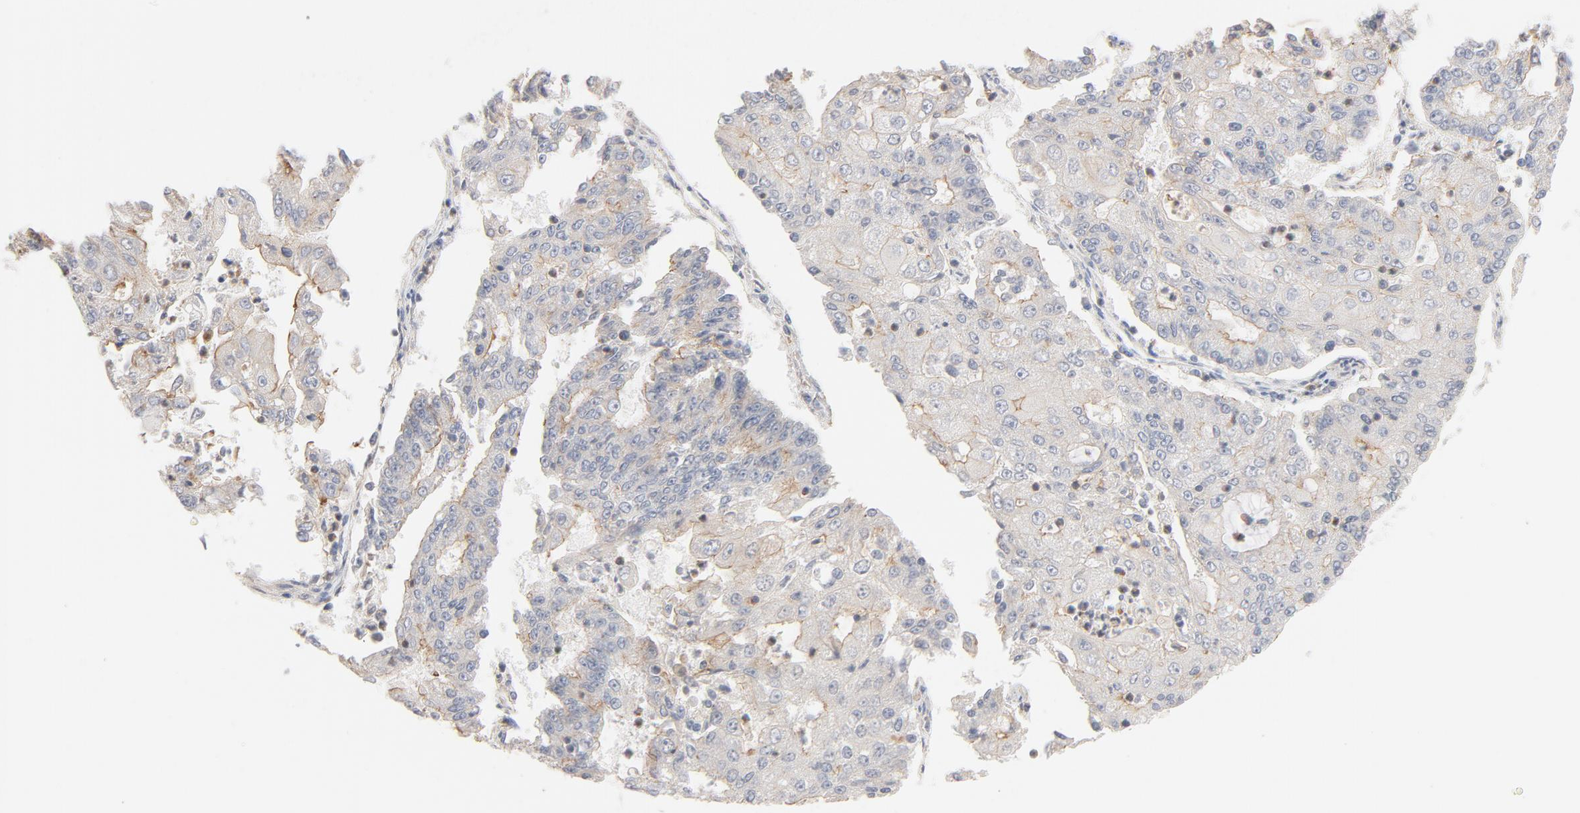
{"staining": {"intensity": "moderate", "quantity": ">75%", "location": "cytoplasmic/membranous"}, "tissue": "endometrial cancer", "cell_type": "Tumor cells", "image_type": "cancer", "snomed": [{"axis": "morphology", "description": "Adenocarcinoma, NOS"}, {"axis": "topography", "description": "Endometrium"}], "caption": "A brown stain labels moderate cytoplasmic/membranous expression of a protein in endometrial cancer tumor cells. (DAB = brown stain, brightfield microscopy at high magnification).", "gene": "STRN3", "patient": {"sex": "female", "age": 56}}